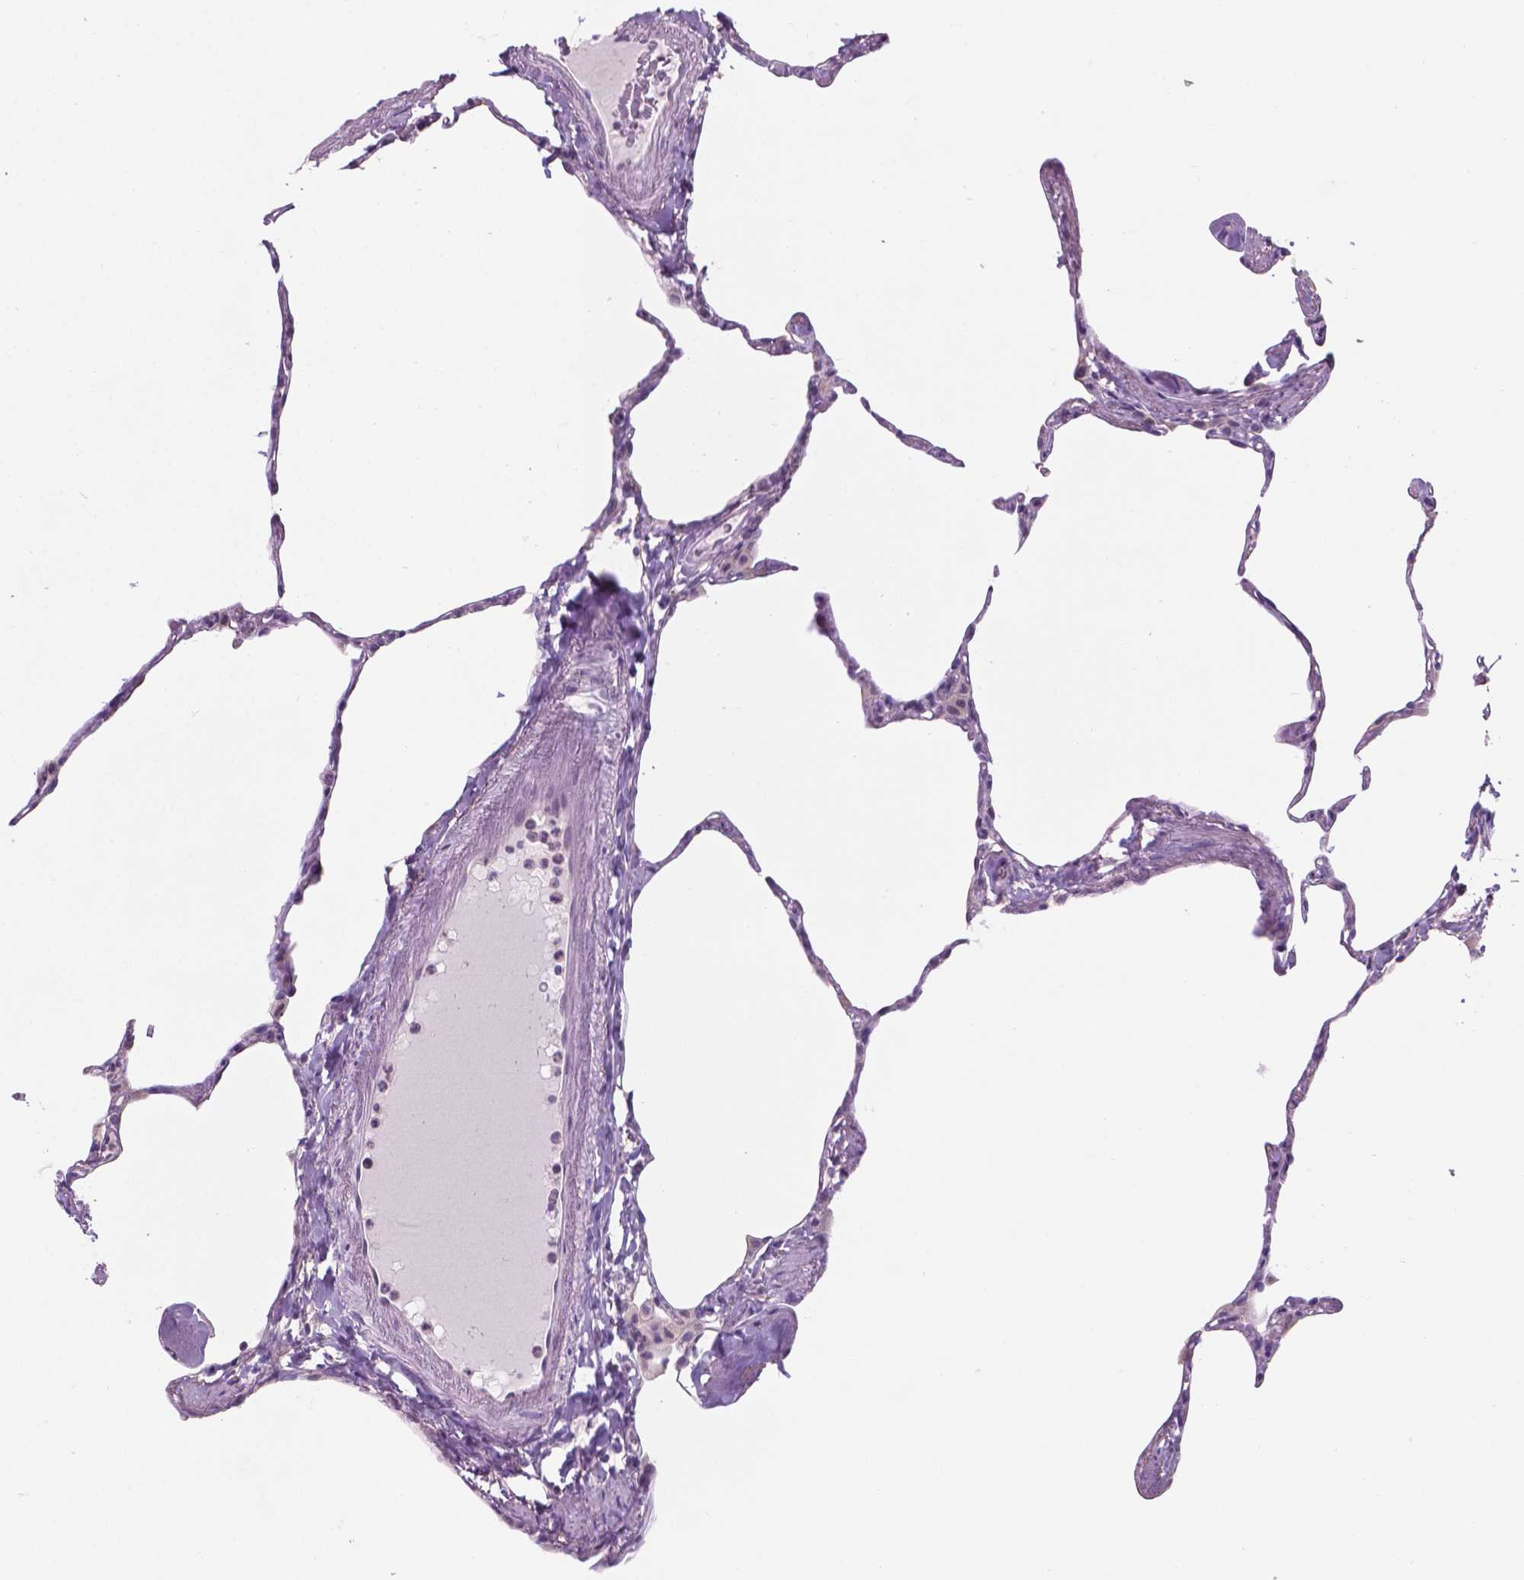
{"staining": {"intensity": "negative", "quantity": "none", "location": "none"}, "tissue": "lung", "cell_type": "Alveolar cells", "image_type": "normal", "snomed": [{"axis": "morphology", "description": "Normal tissue, NOS"}, {"axis": "topography", "description": "Lung"}], "caption": "Human lung stained for a protein using immunohistochemistry (IHC) shows no staining in alveolar cells.", "gene": "SBSN", "patient": {"sex": "male", "age": 65}}